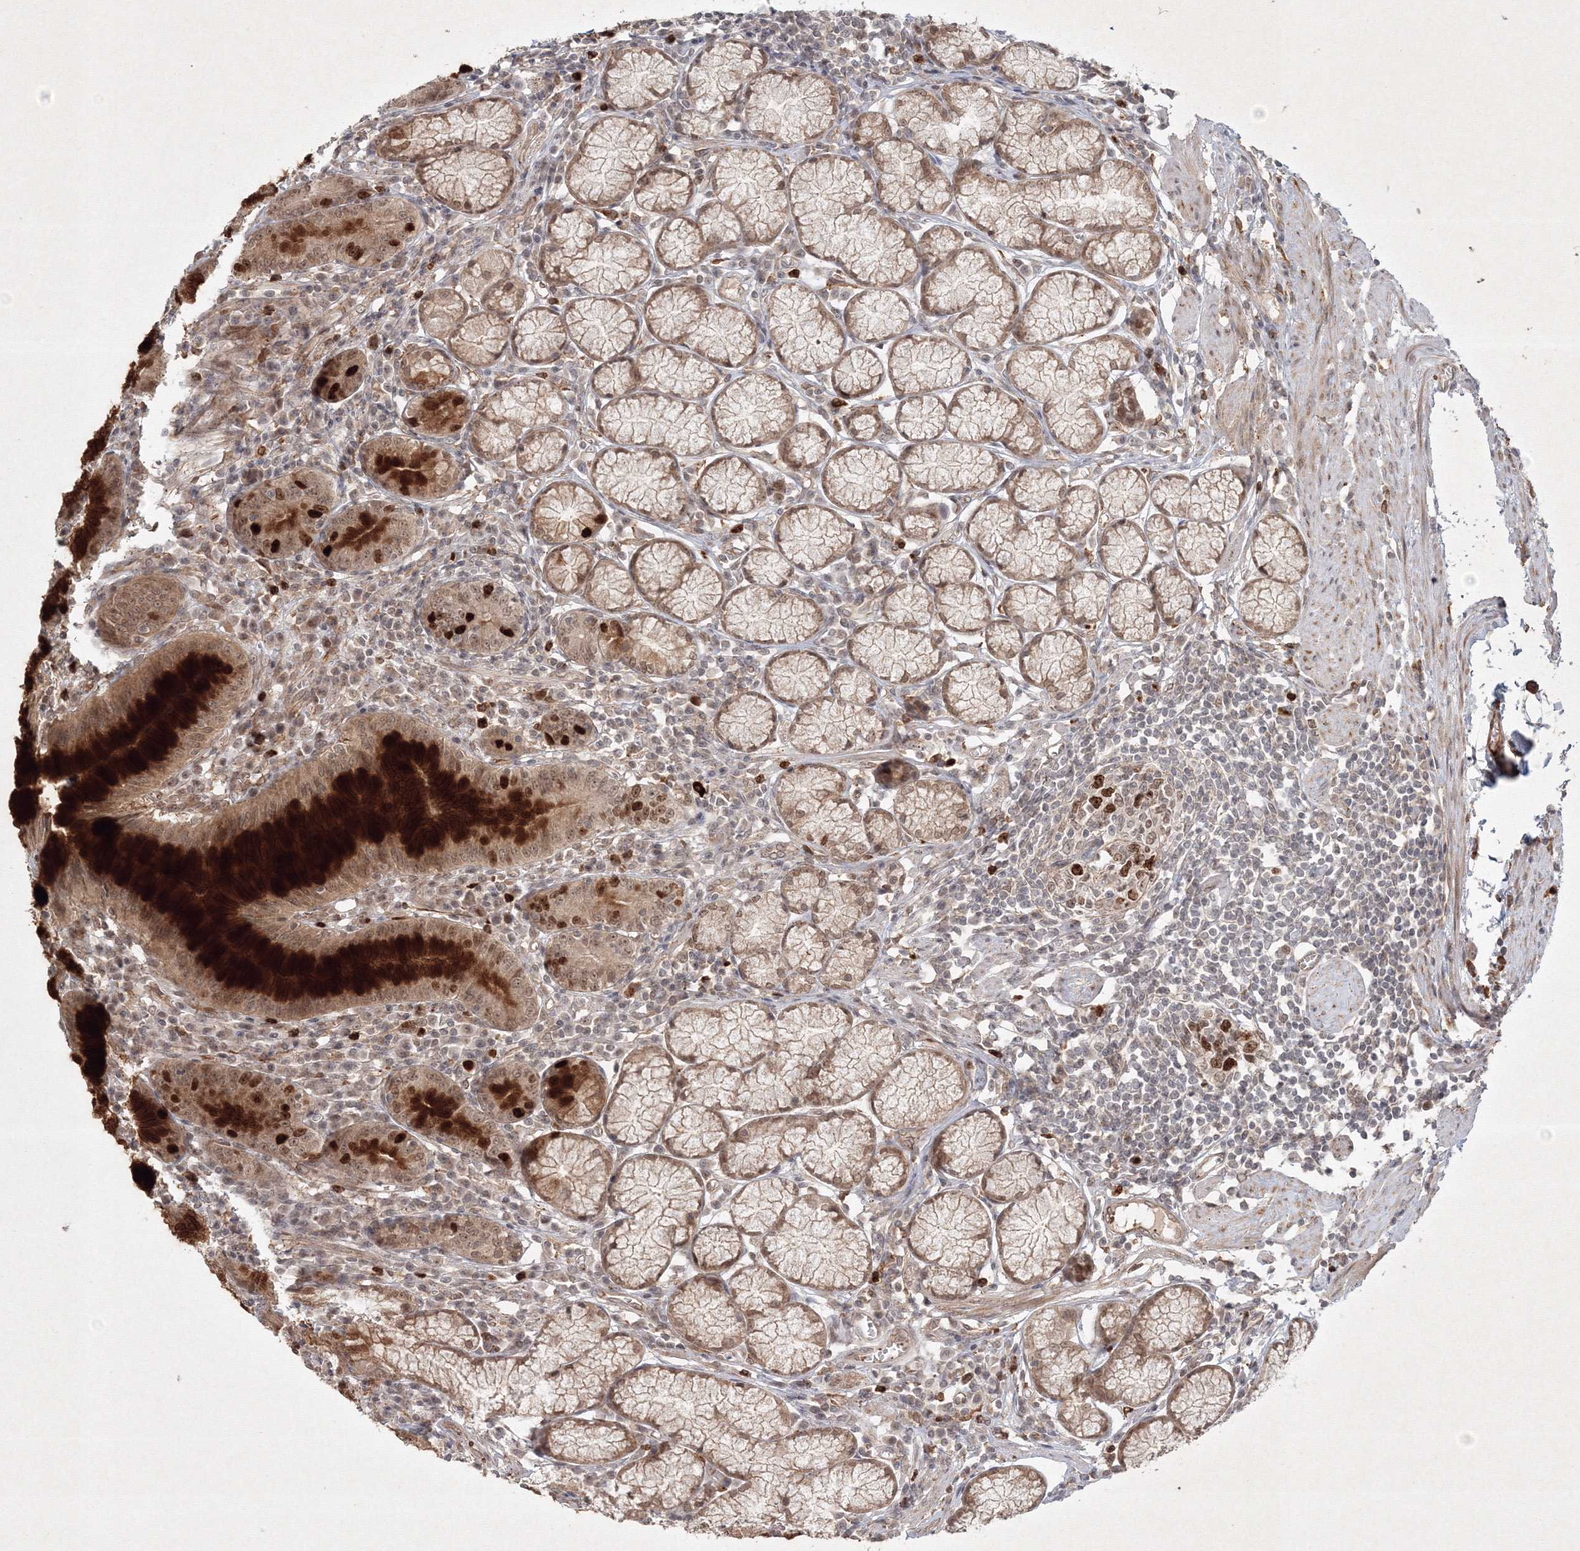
{"staining": {"intensity": "strong", "quantity": "25%-75%", "location": "cytoplasmic/membranous,nuclear"}, "tissue": "stomach", "cell_type": "Glandular cells", "image_type": "normal", "snomed": [{"axis": "morphology", "description": "Normal tissue, NOS"}, {"axis": "topography", "description": "Stomach"}], "caption": "IHC (DAB) staining of unremarkable stomach reveals strong cytoplasmic/membranous,nuclear protein positivity in about 25%-75% of glandular cells.", "gene": "KIF20A", "patient": {"sex": "male", "age": 55}}